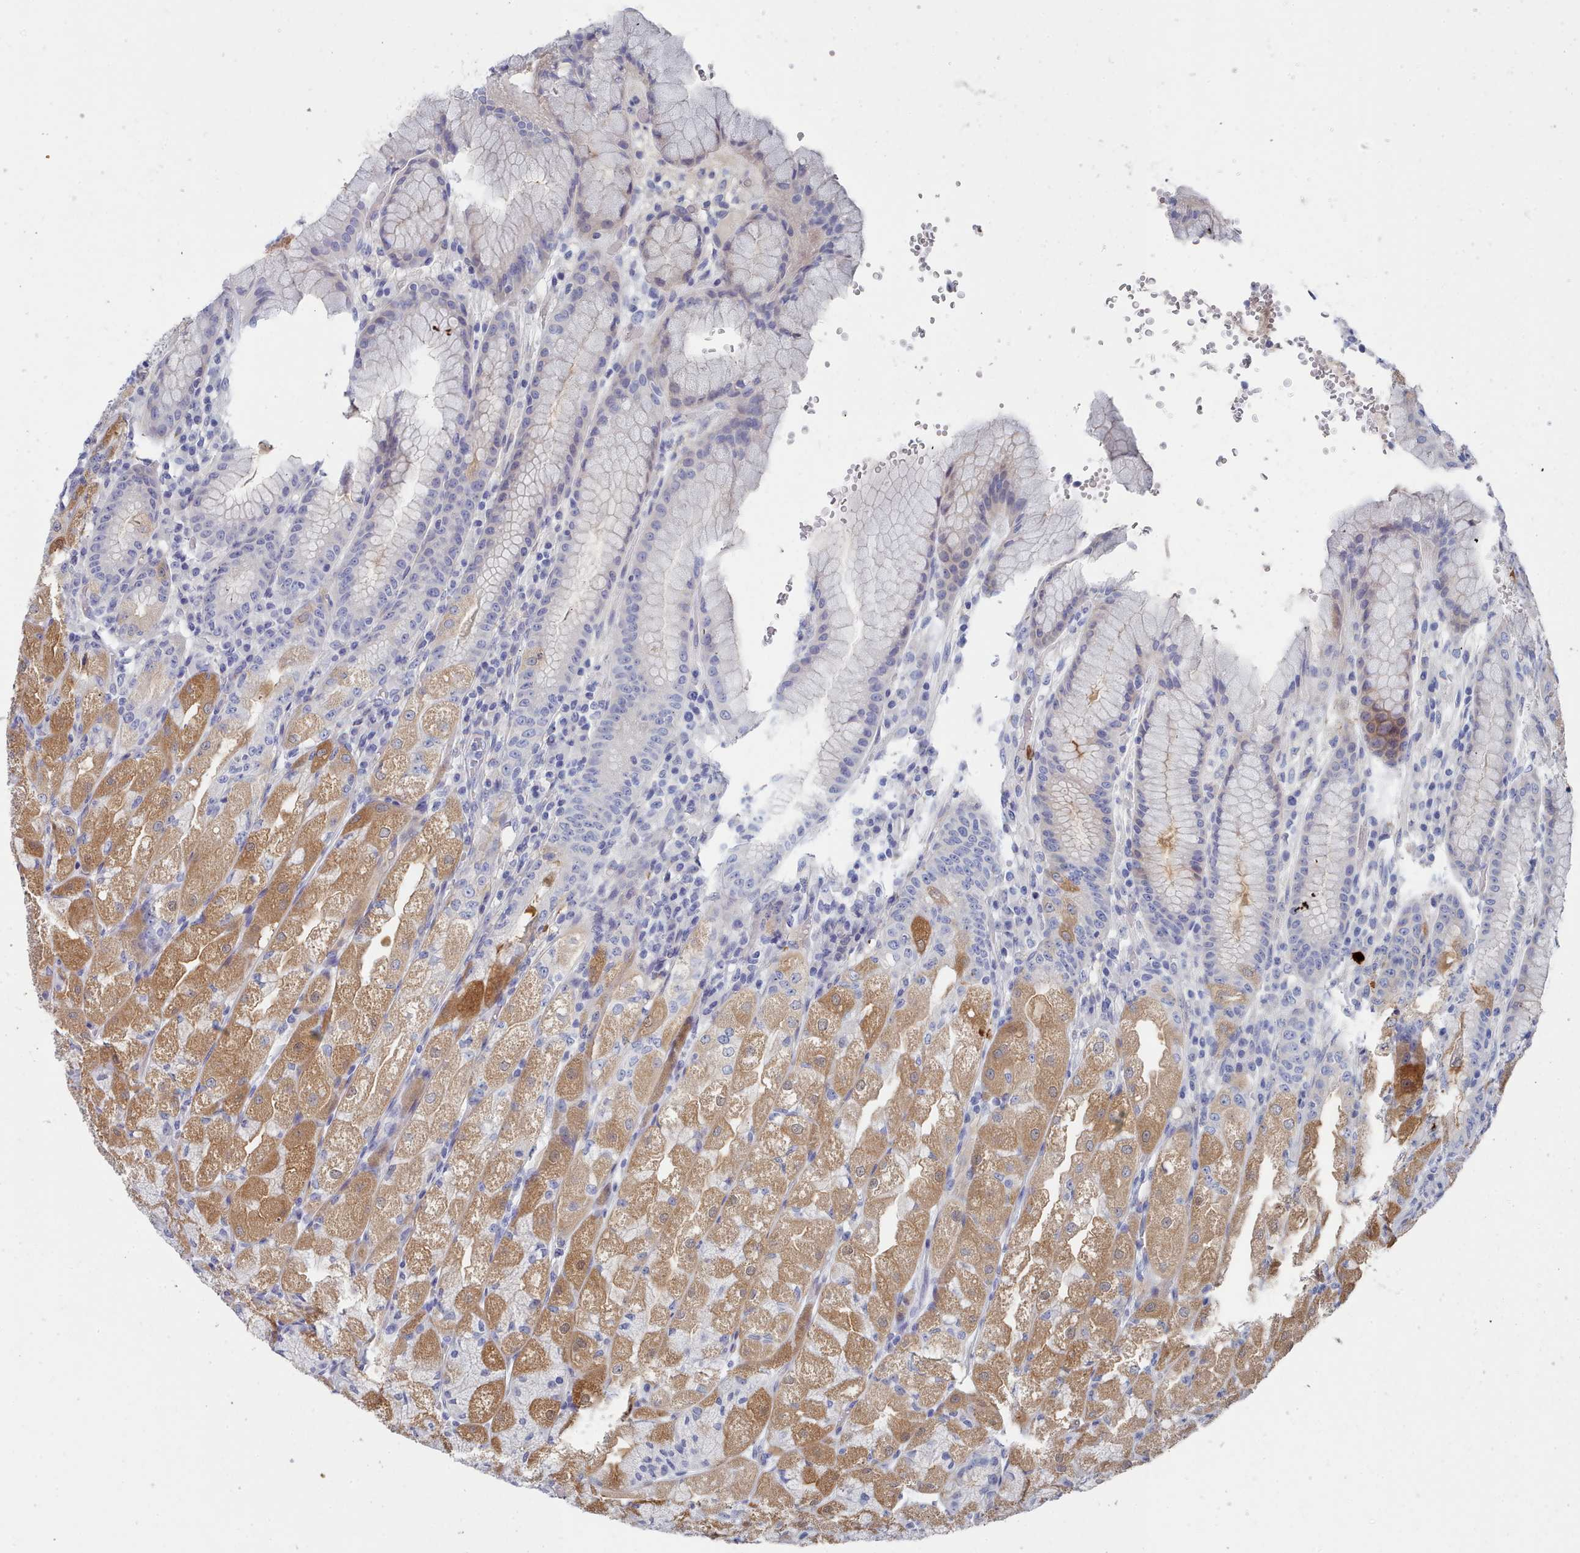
{"staining": {"intensity": "moderate", "quantity": "25%-75%", "location": "cytoplasmic/membranous"}, "tissue": "stomach", "cell_type": "Glandular cells", "image_type": "normal", "snomed": [{"axis": "morphology", "description": "Normal tissue, NOS"}, {"axis": "topography", "description": "Stomach, upper"}], "caption": "A brown stain shows moderate cytoplasmic/membranous positivity of a protein in glandular cells of benign stomach. (IHC, brightfield microscopy, high magnification).", "gene": "ENSG00000285188", "patient": {"sex": "male", "age": 52}}